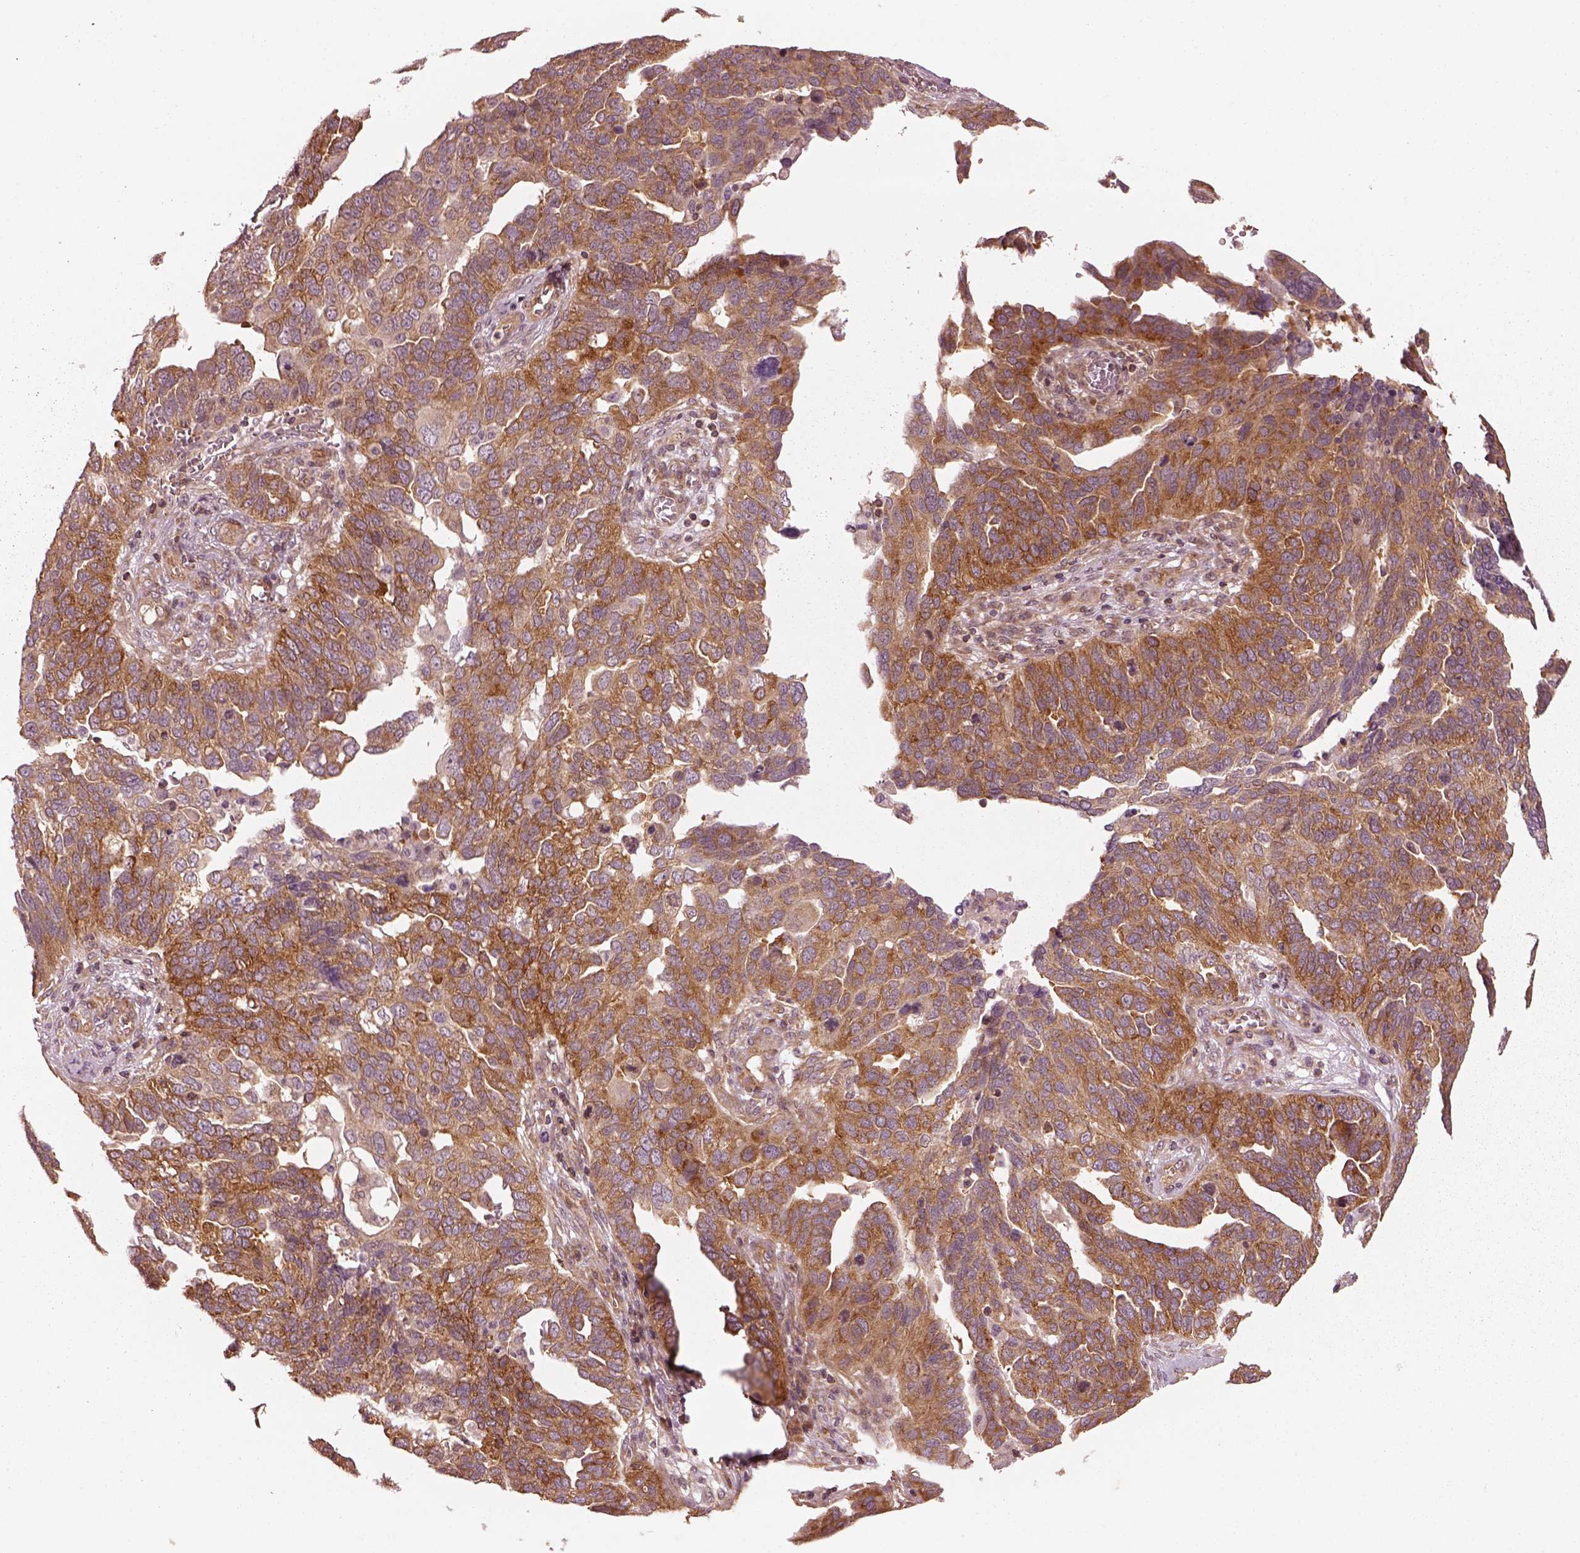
{"staining": {"intensity": "moderate", "quantity": ">75%", "location": "cytoplasmic/membranous"}, "tissue": "ovarian cancer", "cell_type": "Tumor cells", "image_type": "cancer", "snomed": [{"axis": "morphology", "description": "Carcinoma, endometroid"}, {"axis": "topography", "description": "Soft tissue"}, {"axis": "topography", "description": "Ovary"}], "caption": "Brown immunohistochemical staining in ovarian cancer shows moderate cytoplasmic/membranous staining in approximately >75% of tumor cells. The staining was performed using DAB (3,3'-diaminobenzidine) to visualize the protein expression in brown, while the nuclei were stained in blue with hematoxylin (Magnification: 20x).", "gene": "LSM14A", "patient": {"sex": "female", "age": 52}}